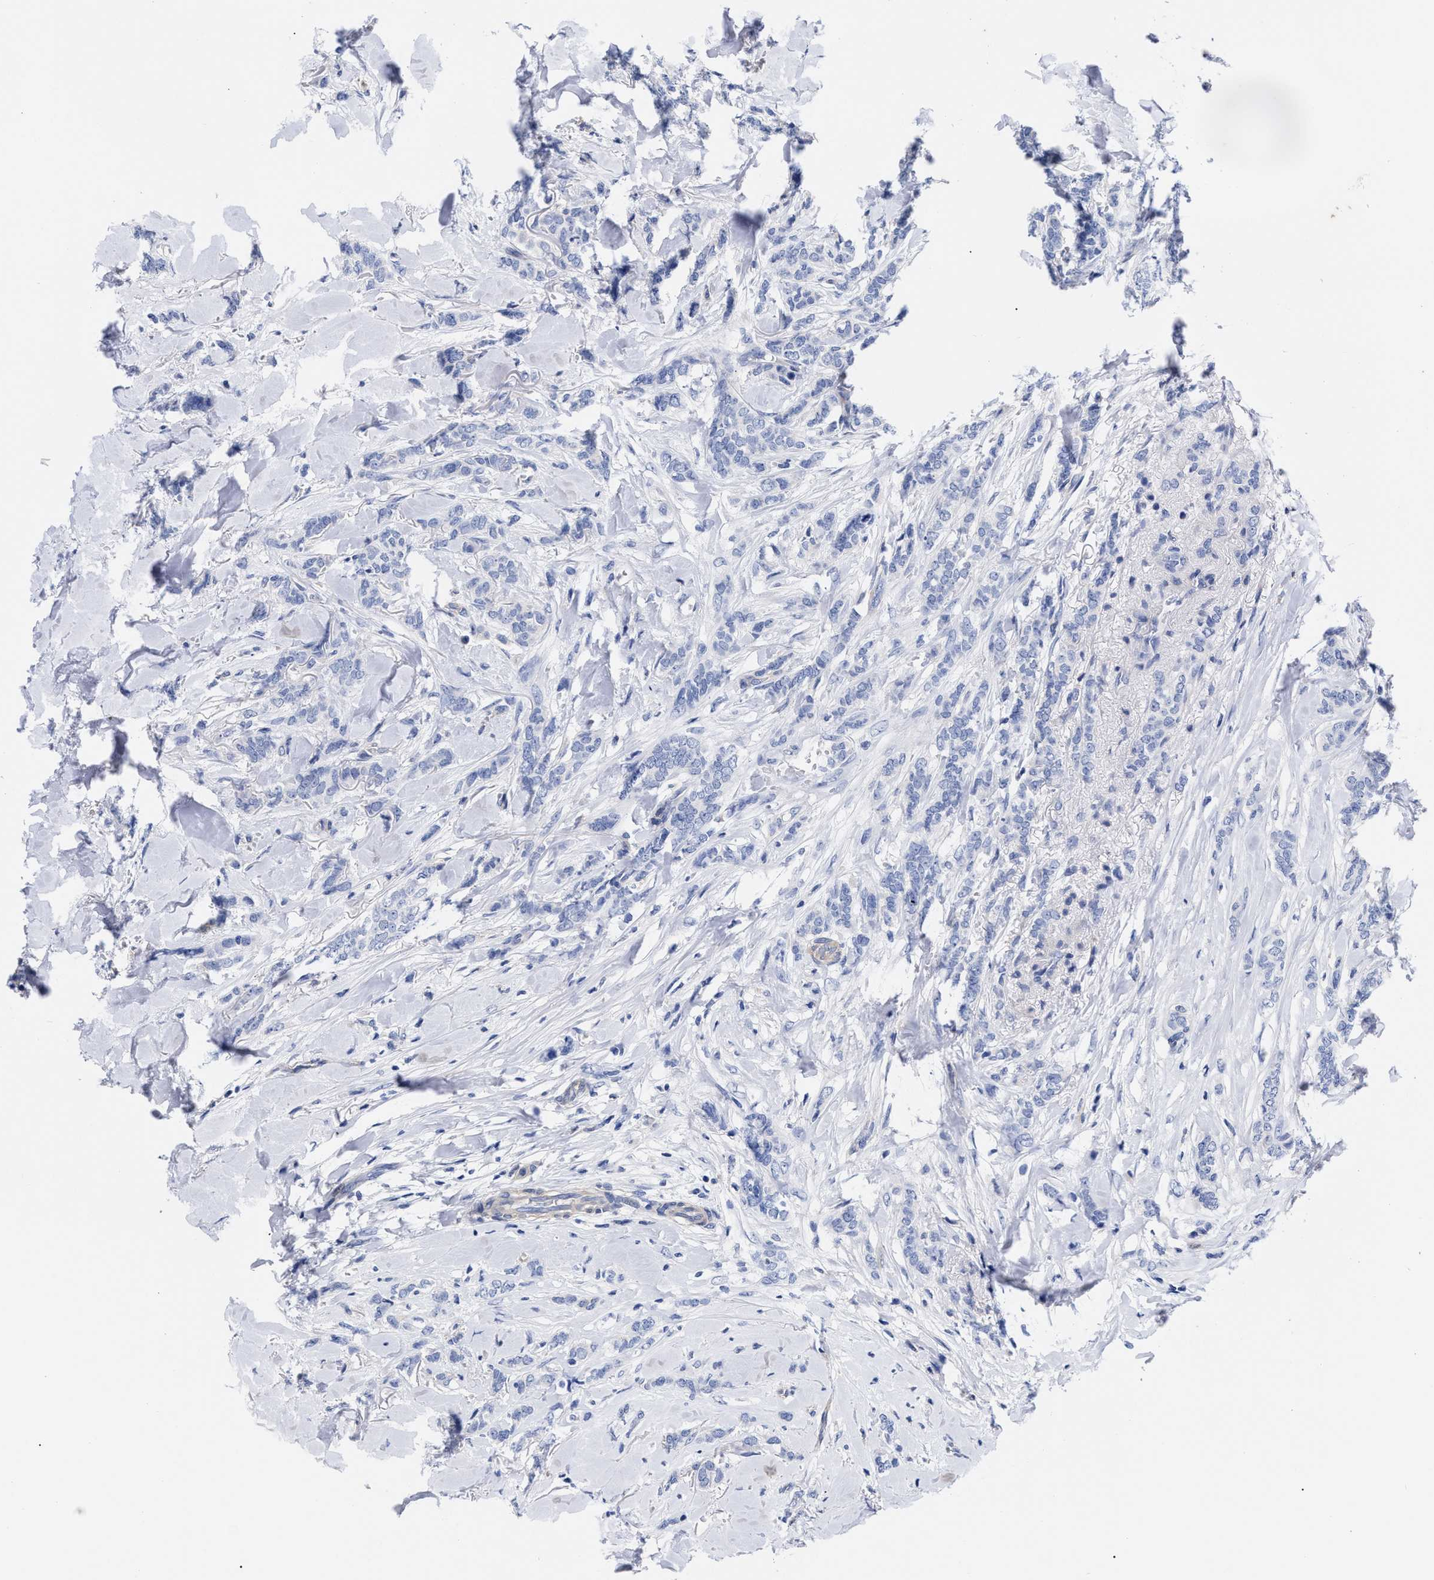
{"staining": {"intensity": "negative", "quantity": "none", "location": "none"}, "tissue": "breast cancer", "cell_type": "Tumor cells", "image_type": "cancer", "snomed": [{"axis": "morphology", "description": "Lobular carcinoma"}, {"axis": "topography", "description": "Skin"}, {"axis": "topography", "description": "Breast"}], "caption": "Breast lobular carcinoma was stained to show a protein in brown. There is no significant positivity in tumor cells.", "gene": "IRAG2", "patient": {"sex": "female", "age": 46}}